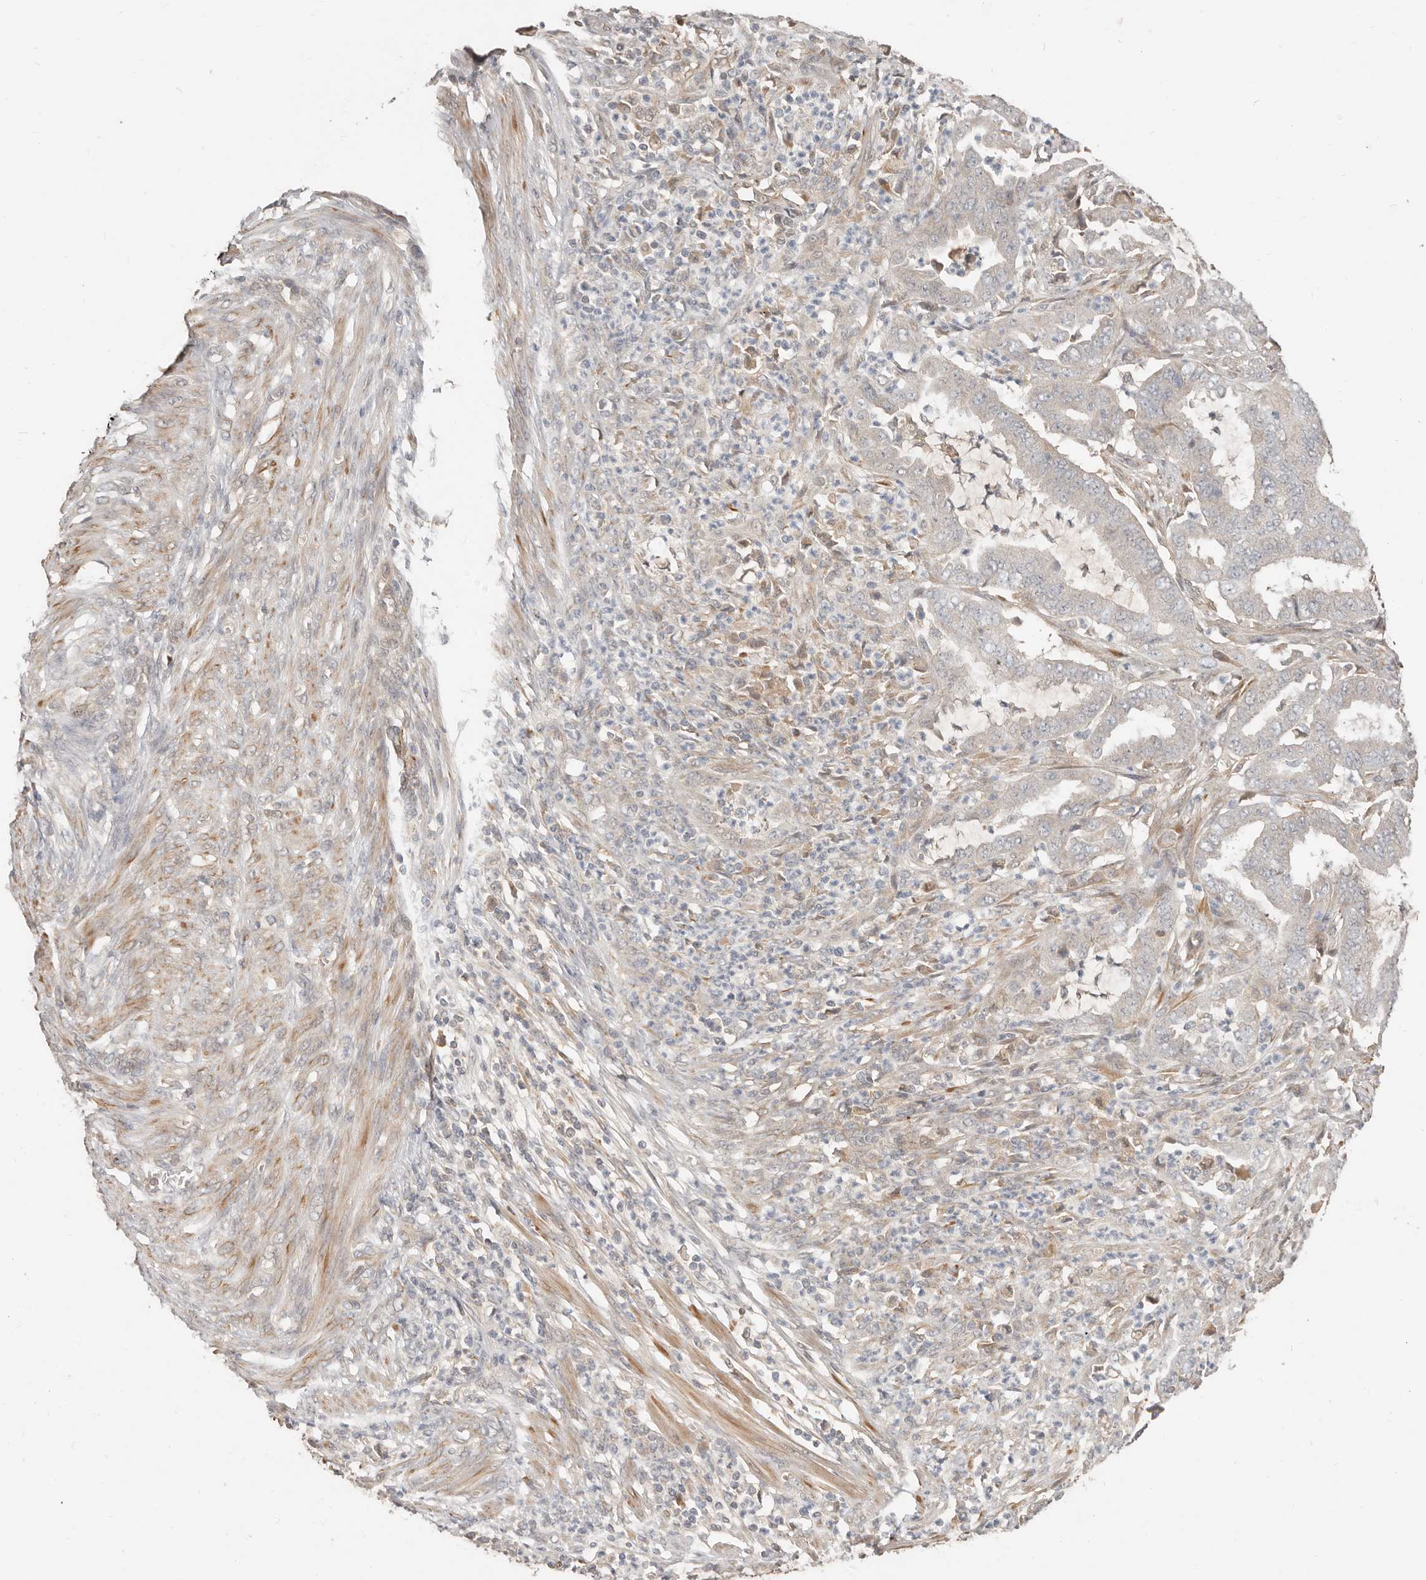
{"staining": {"intensity": "negative", "quantity": "none", "location": "none"}, "tissue": "endometrial cancer", "cell_type": "Tumor cells", "image_type": "cancer", "snomed": [{"axis": "morphology", "description": "Adenocarcinoma, NOS"}, {"axis": "topography", "description": "Endometrium"}], "caption": "There is no significant expression in tumor cells of endometrial cancer. (Immunohistochemistry (ihc), brightfield microscopy, high magnification).", "gene": "MTFR2", "patient": {"sex": "female", "age": 51}}